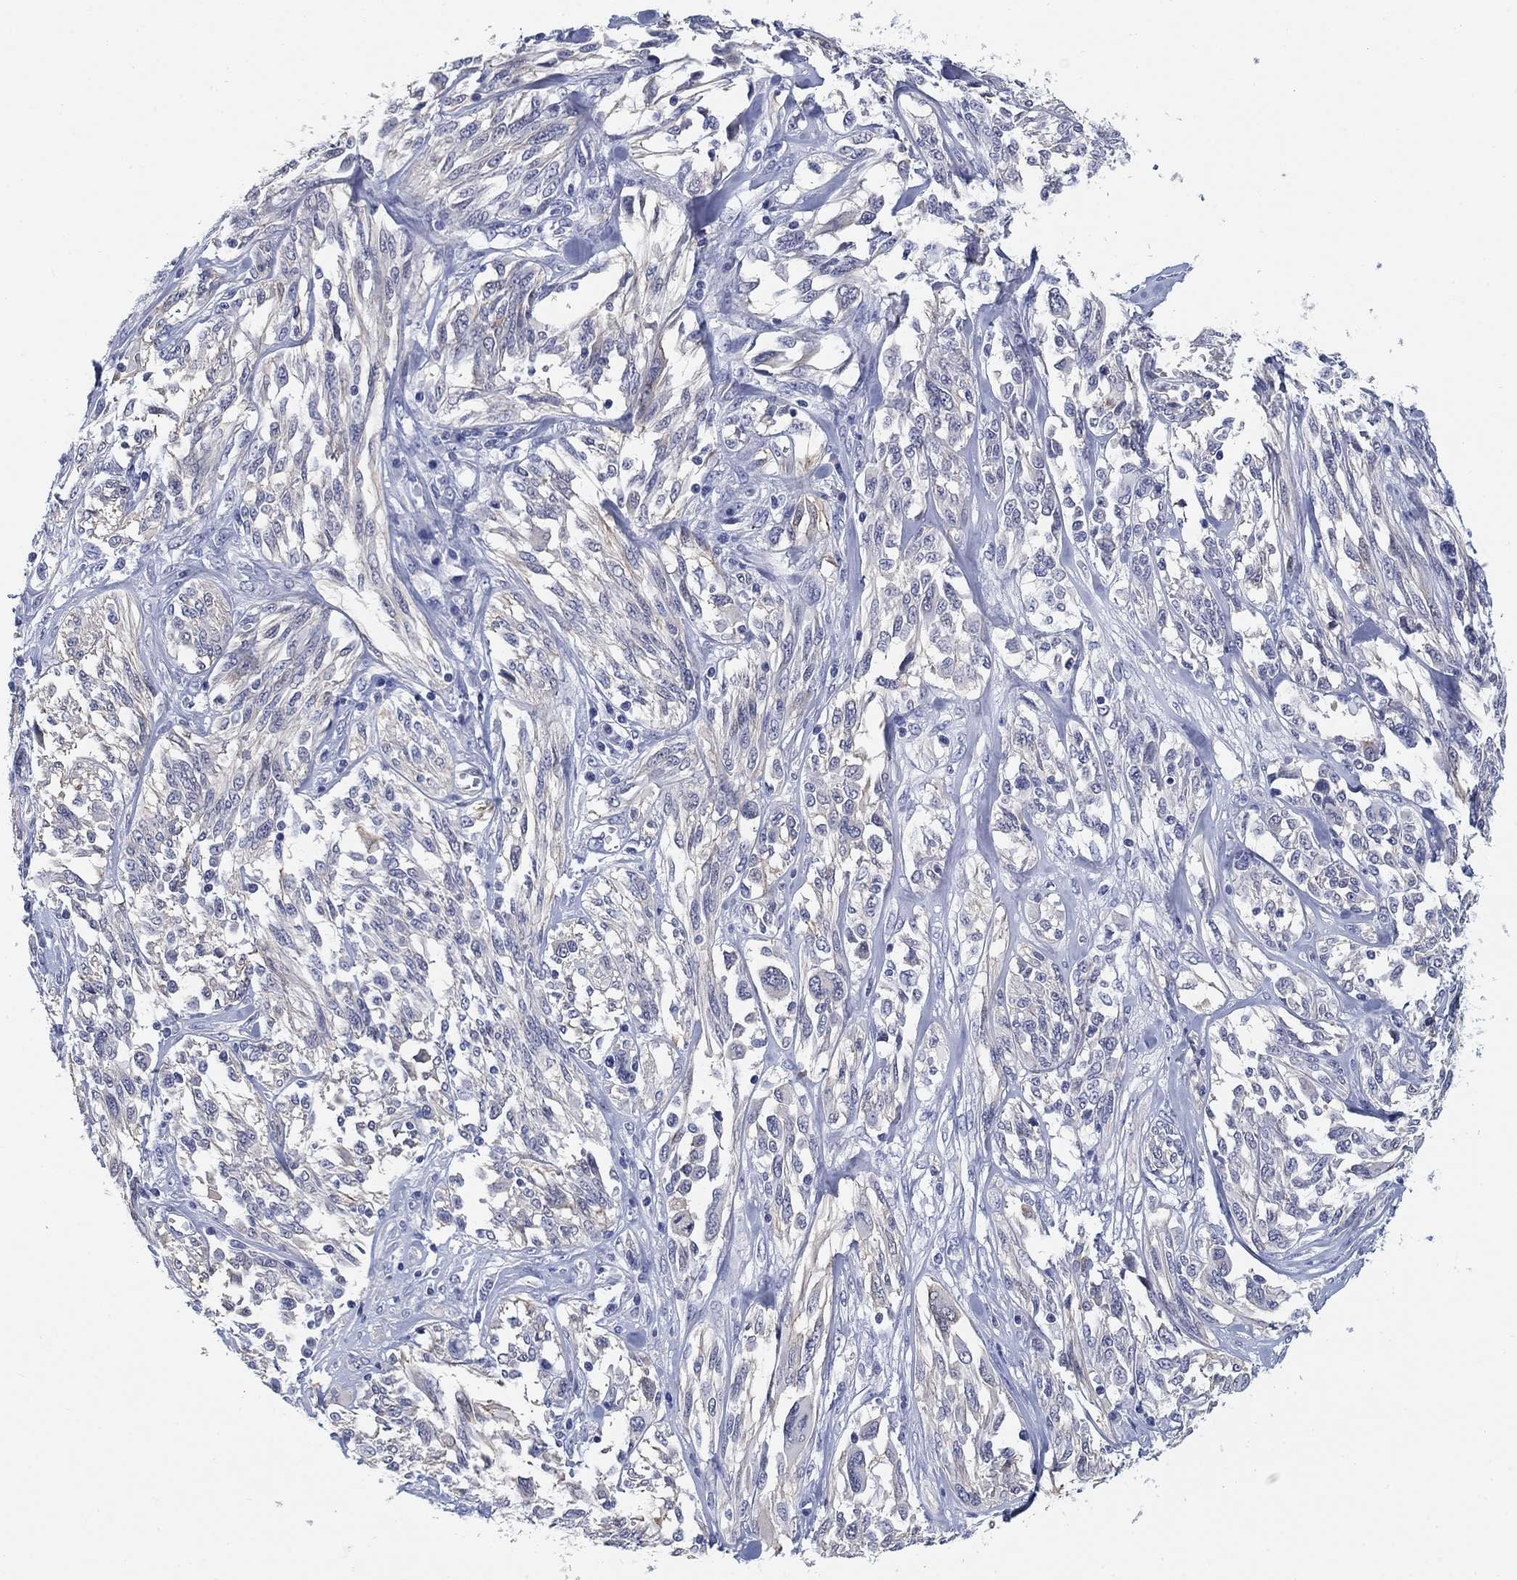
{"staining": {"intensity": "negative", "quantity": "none", "location": "none"}, "tissue": "melanoma", "cell_type": "Tumor cells", "image_type": "cancer", "snomed": [{"axis": "morphology", "description": "Malignant melanoma, NOS"}, {"axis": "topography", "description": "Skin"}], "caption": "Human malignant melanoma stained for a protein using immunohistochemistry demonstrates no staining in tumor cells.", "gene": "CLUL1", "patient": {"sex": "female", "age": 91}}